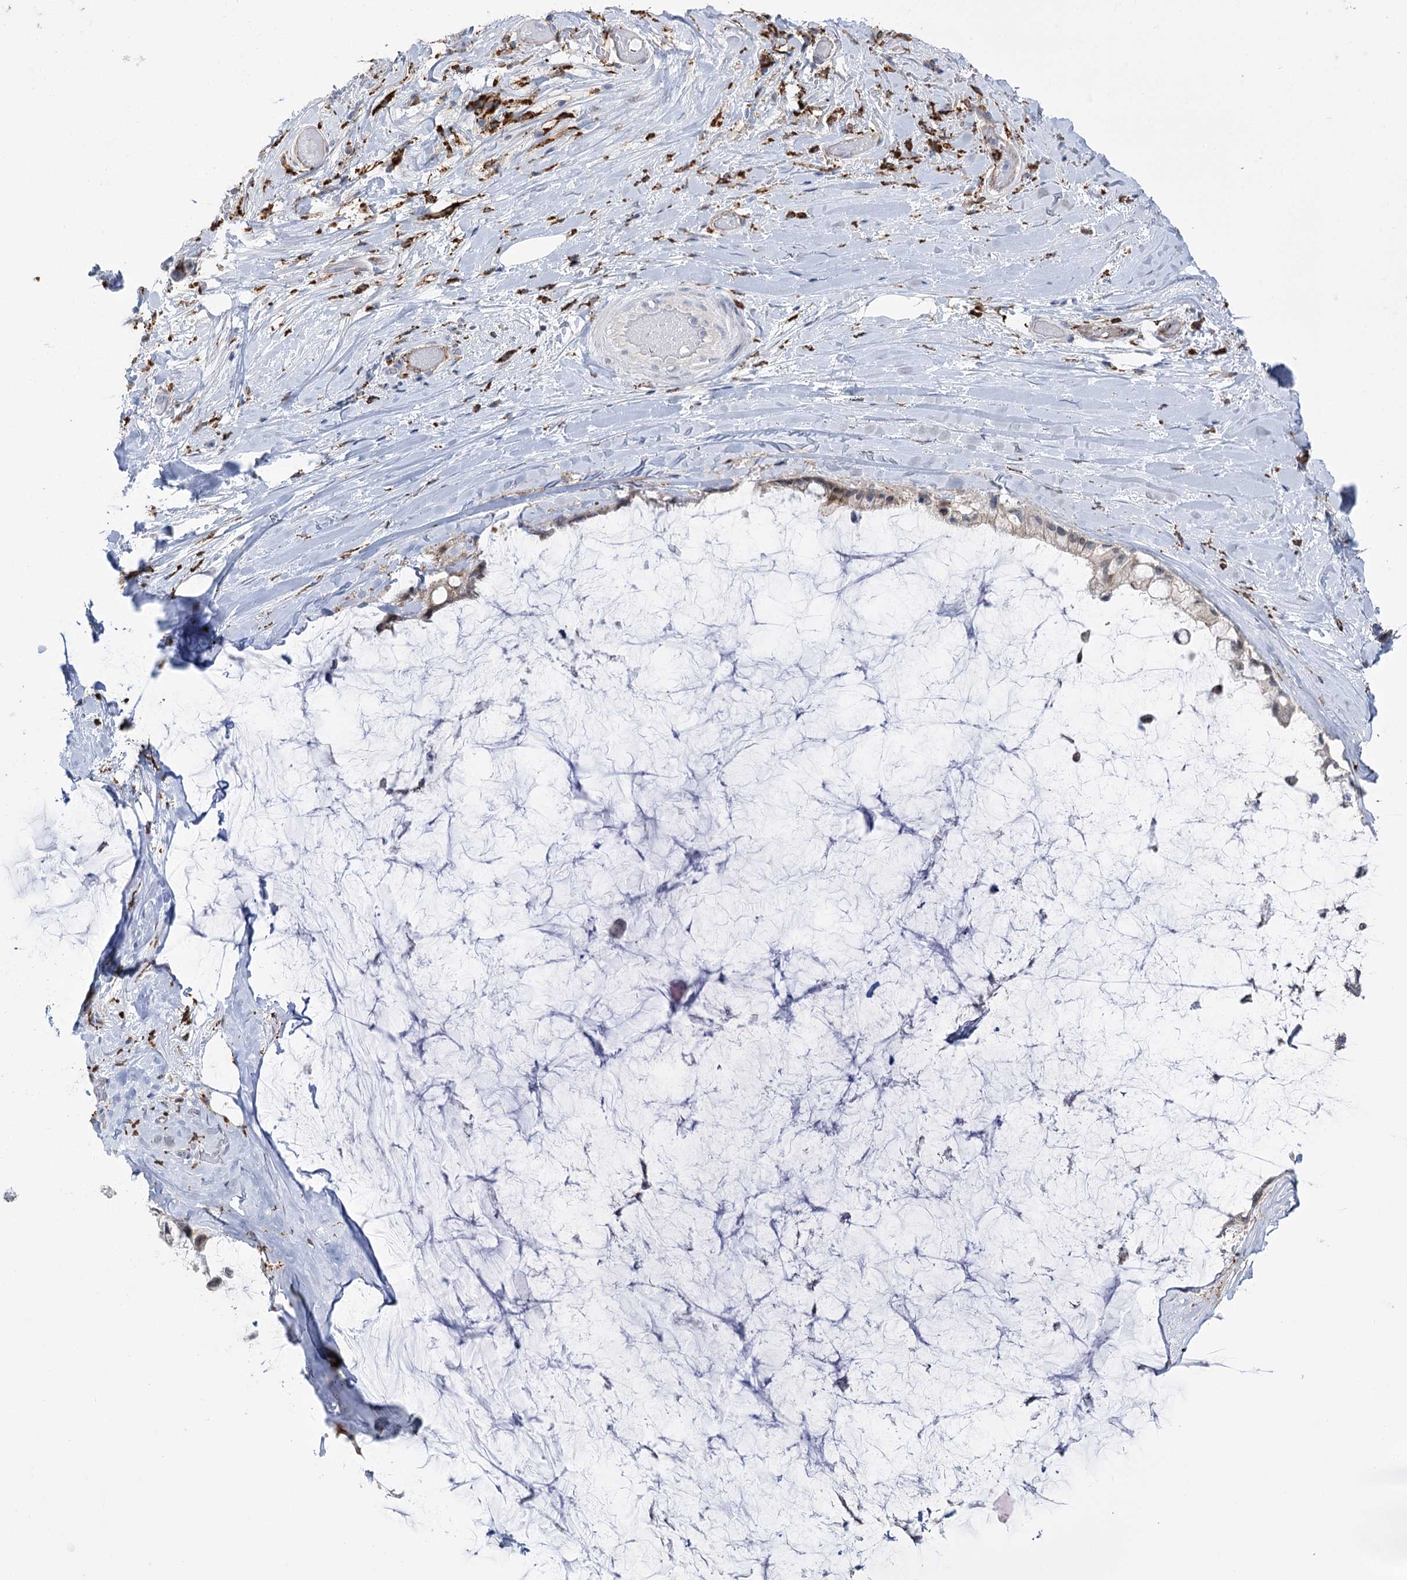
{"staining": {"intensity": "weak", "quantity": "<25%", "location": "cytoplasmic/membranous"}, "tissue": "ovarian cancer", "cell_type": "Tumor cells", "image_type": "cancer", "snomed": [{"axis": "morphology", "description": "Cystadenocarcinoma, mucinous, NOS"}, {"axis": "topography", "description": "Ovary"}], "caption": "The IHC photomicrograph has no significant positivity in tumor cells of ovarian cancer (mucinous cystadenocarcinoma) tissue.", "gene": "PIWIL4", "patient": {"sex": "female", "age": 39}}